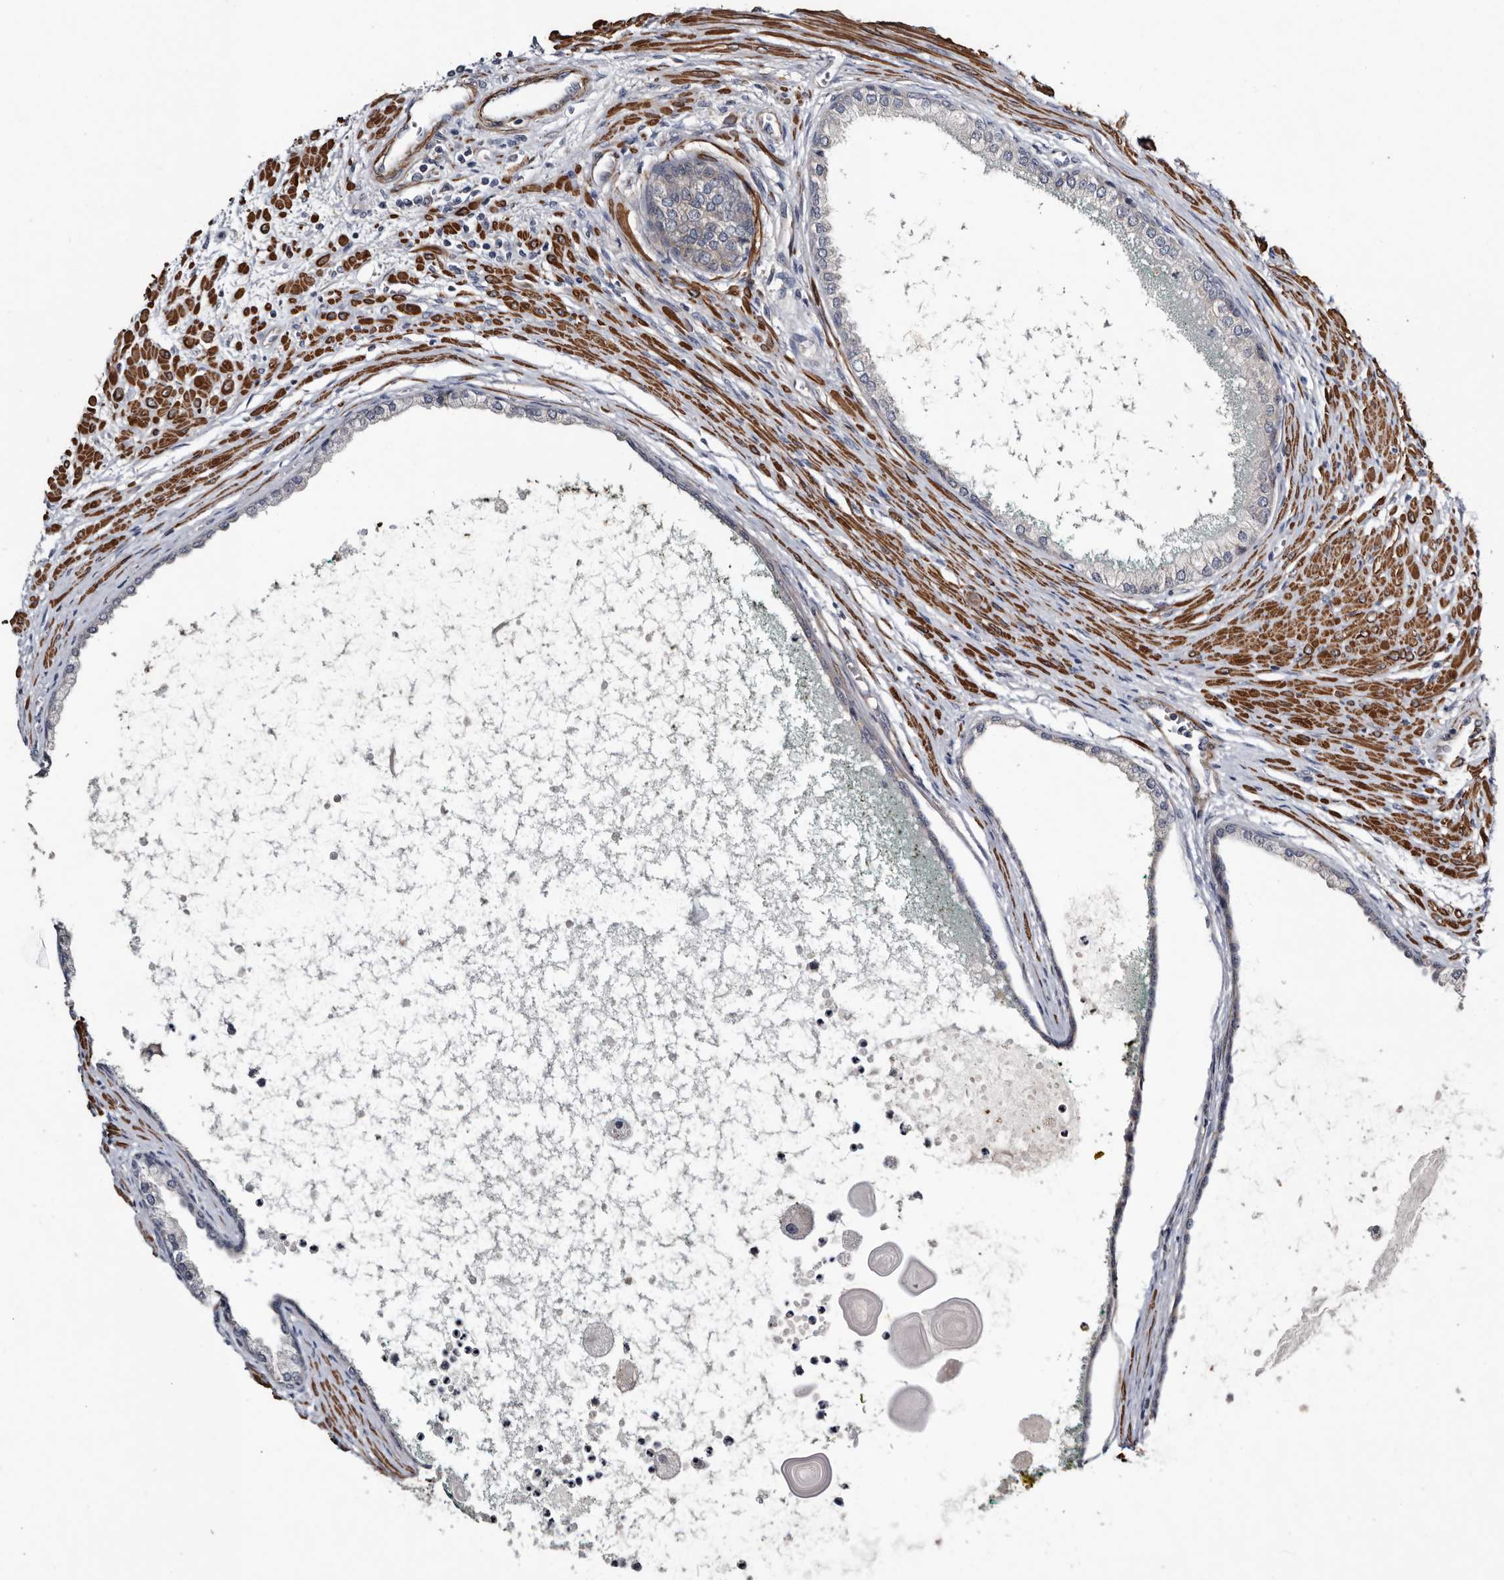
{"staining": {"intensity": "negative", "quantity": "none", "location": "none"}, "tissue": "prostate cancer", "cell_type": "Tumor cells", "image_type": "cancer", "snomed": [{"axis": "morphology", "description": "Normal tissue, NOS"}, {"axis": "morphology", "description": "Adenocarcinoma, Low grade"}, {"axis": "topography", "description": "Prostate"}, {"axis": "topography", "description": "Peripheral nerve tissue"}], "caption": "Immunohistochemical staining of human prostate cancer (low-grade adenocarcinoma) reveals no significant expression in tumor cells.", "gene": "IARS1", "patient": {"sex": "male", "age": 71}}